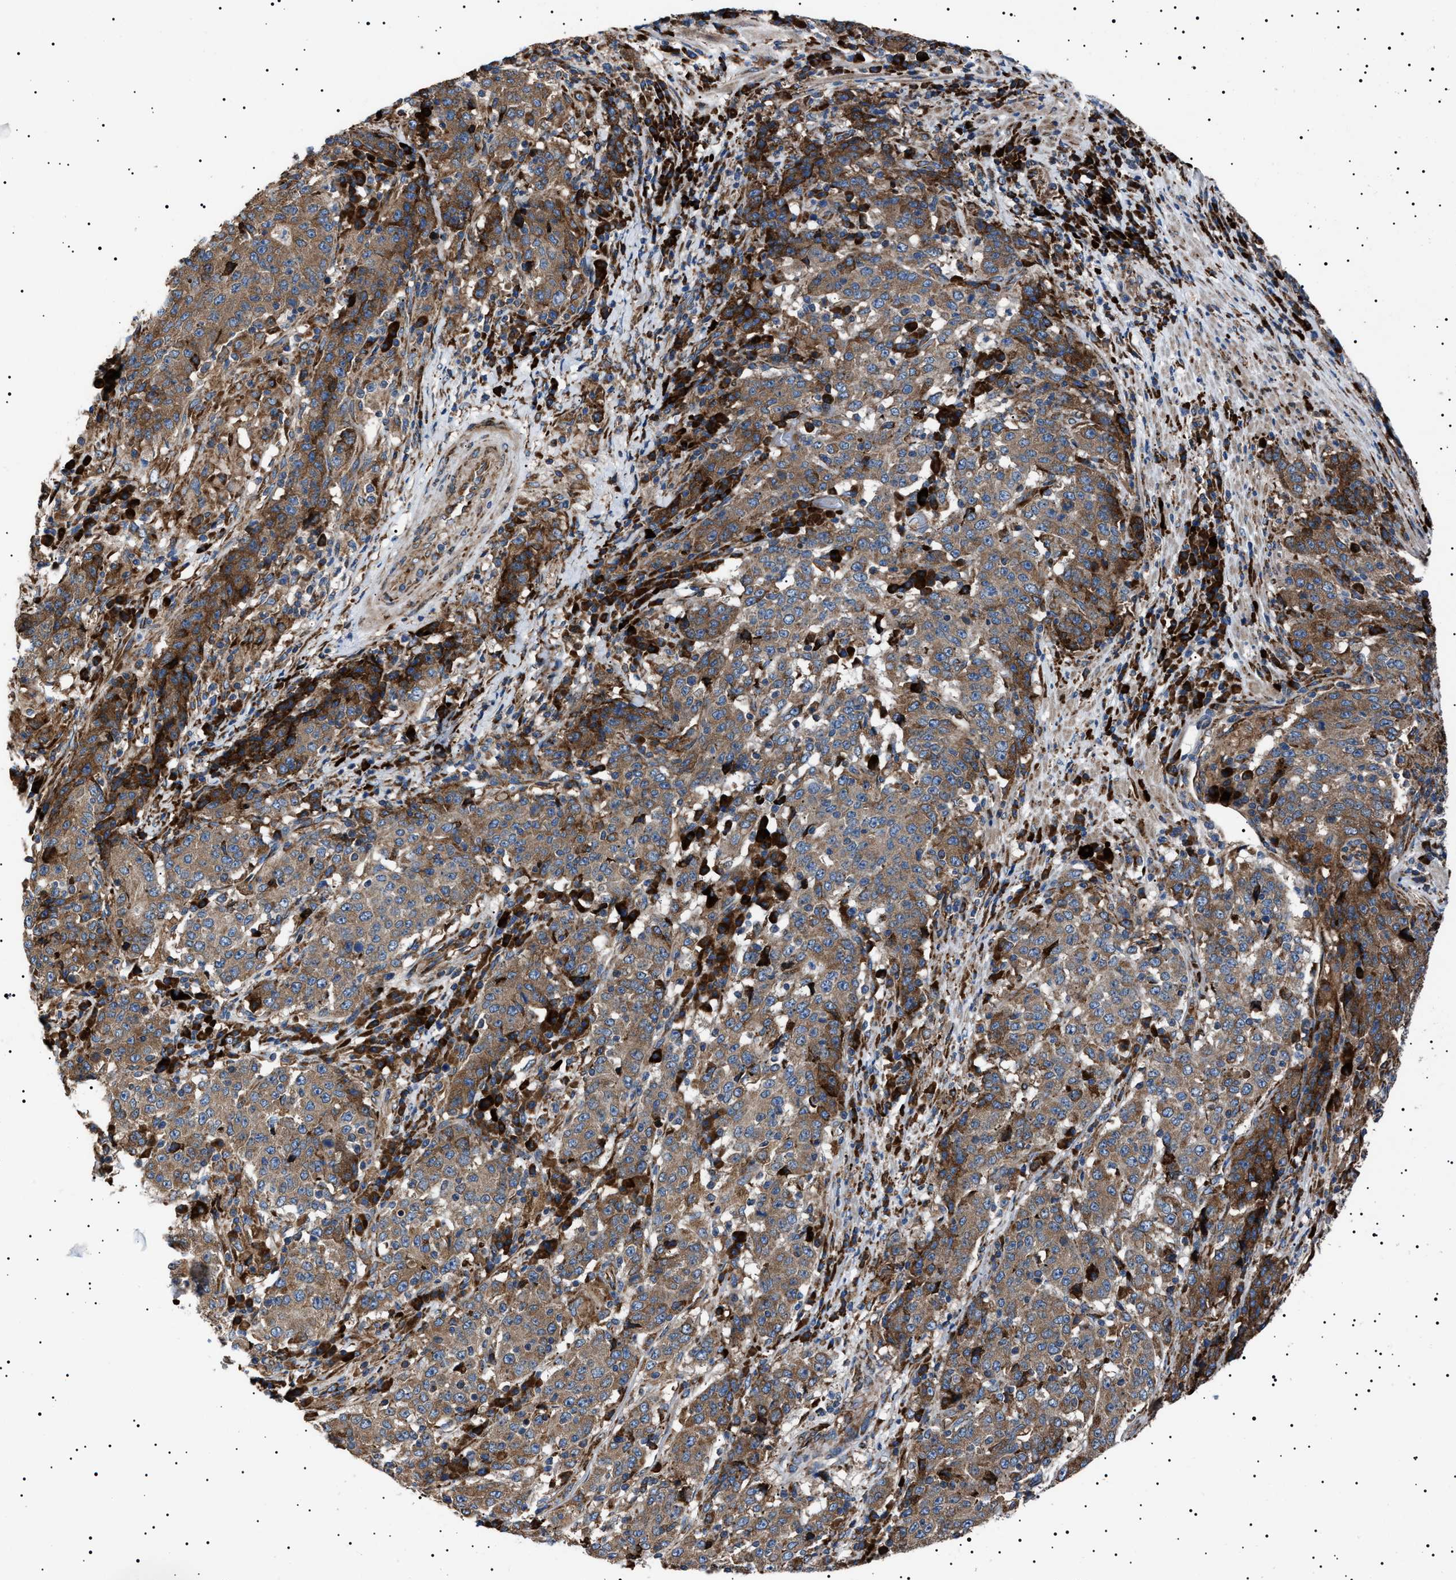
{"staining": {"intensity": "moderate", "quantity": ">75%", "location": "cytoplasmic/membranous"}, "tissue": "stomach cancer", "cell_type": "Tumor cells", "image_type": "cancer", "snomed": [{"axis": "morphology", "description": "Adenocarcinoma, NOS"}, {"axis": "topography", "description": "Stomach"}], "caption": "This micrograph demonstrates immunohistochemistry staining of adenocarcinoma (stomach), with medium moderate cytoplasmic/membranous positivity in approximately >75% of tumor cells.", "gene": "TOP1MT", "patient": {"sex": "male", "age": 59}}